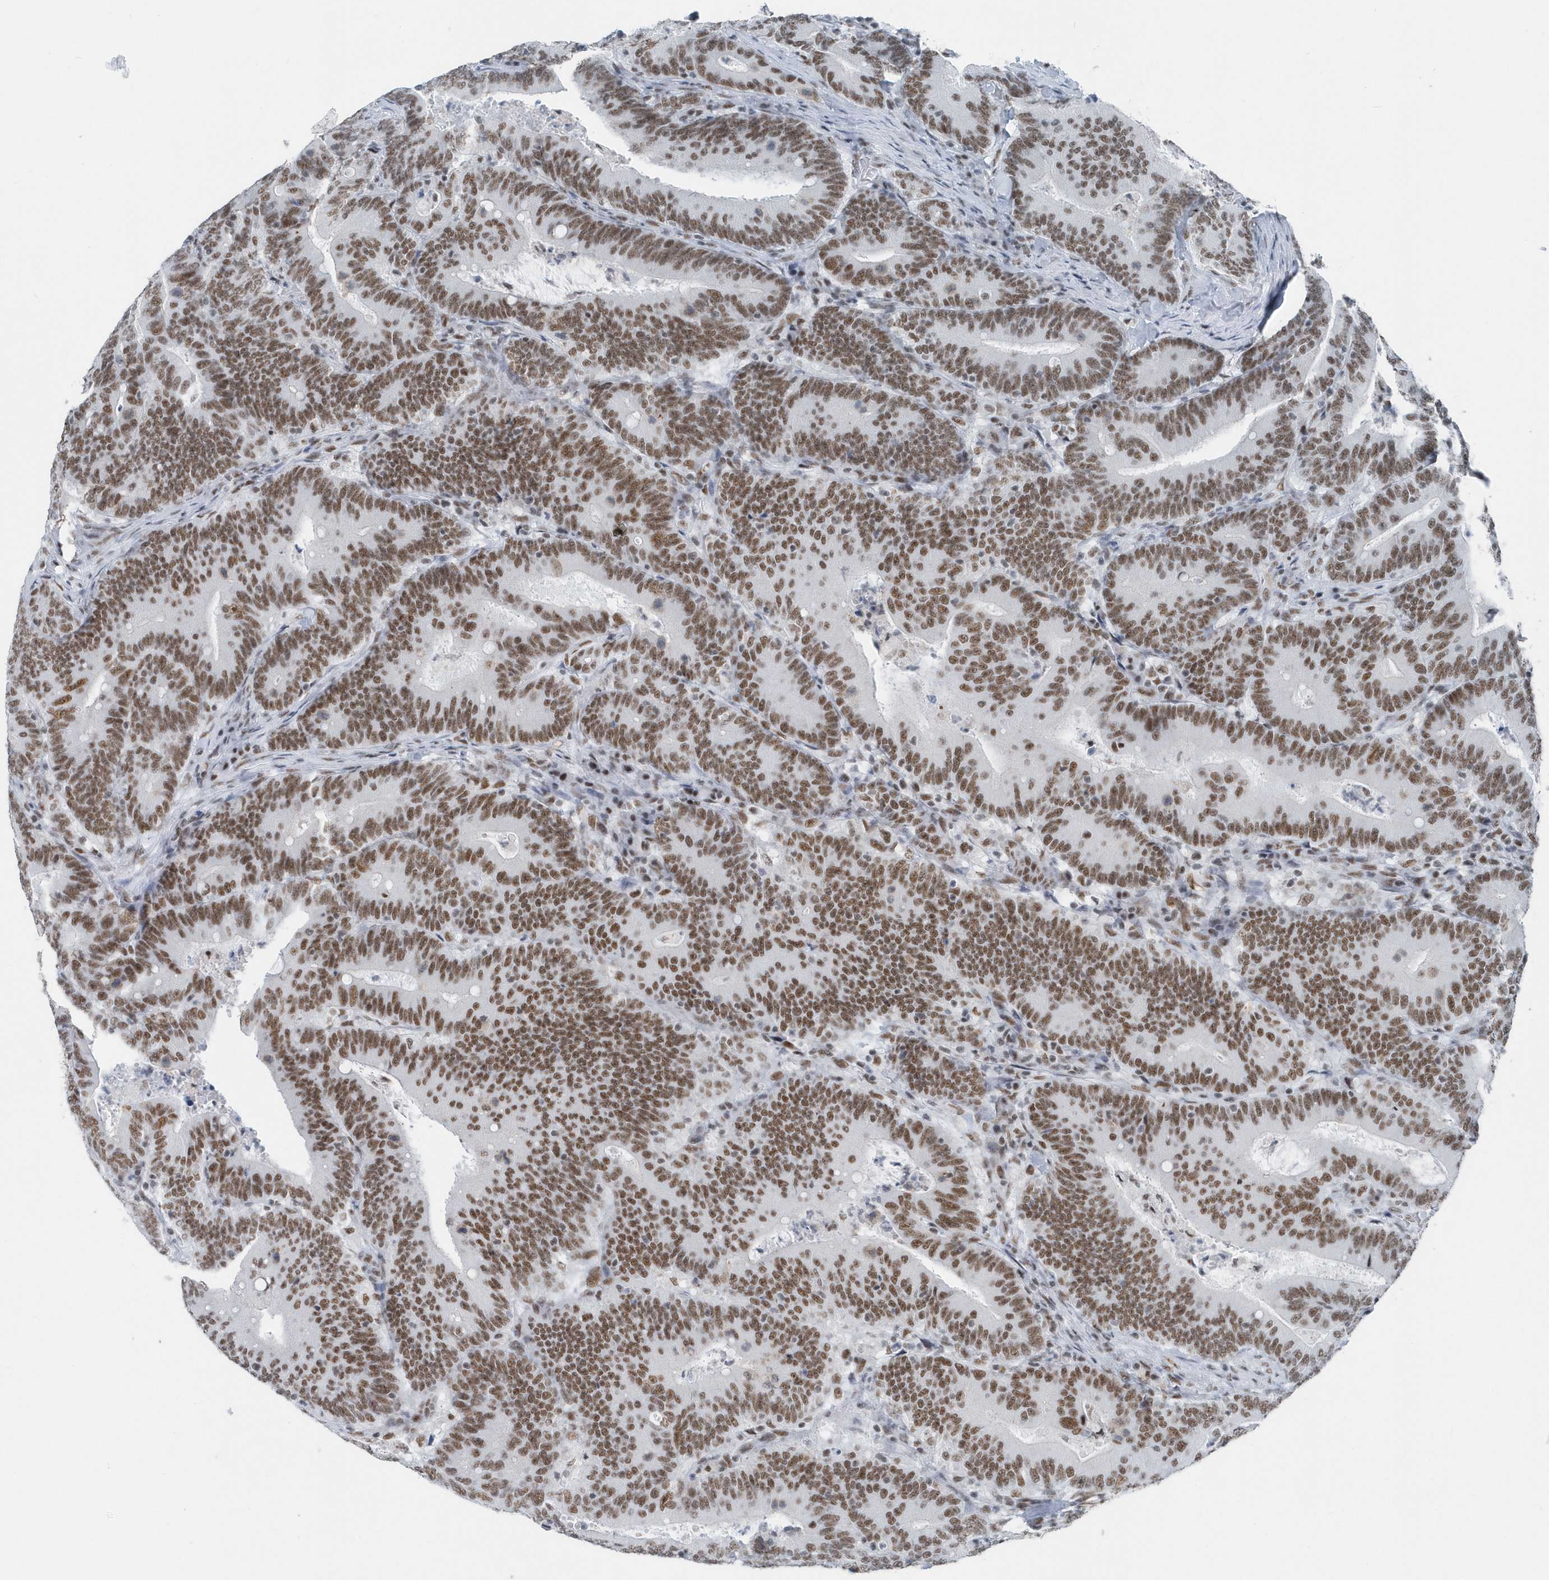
{"staining": {"intensity": "strong", "quantity": ">75%", "location": "nuclear"}, "tissue": "colorectal cancer", "cell_type": "Tumor cells", "image_type": "cancer", "snomed": [{"axis": "morphology", "description": "Adenocarcinoma, NOS"}, {"axis": "topography", "description": "Colon"}], "caption": "This micrograph demonstrates IHC staining of colorectal cancer, with high strong nuclear expression in about >75% of tumor cells.", "gene": "FIP1L1", "patient": {"sex": "female", "age": 66}}